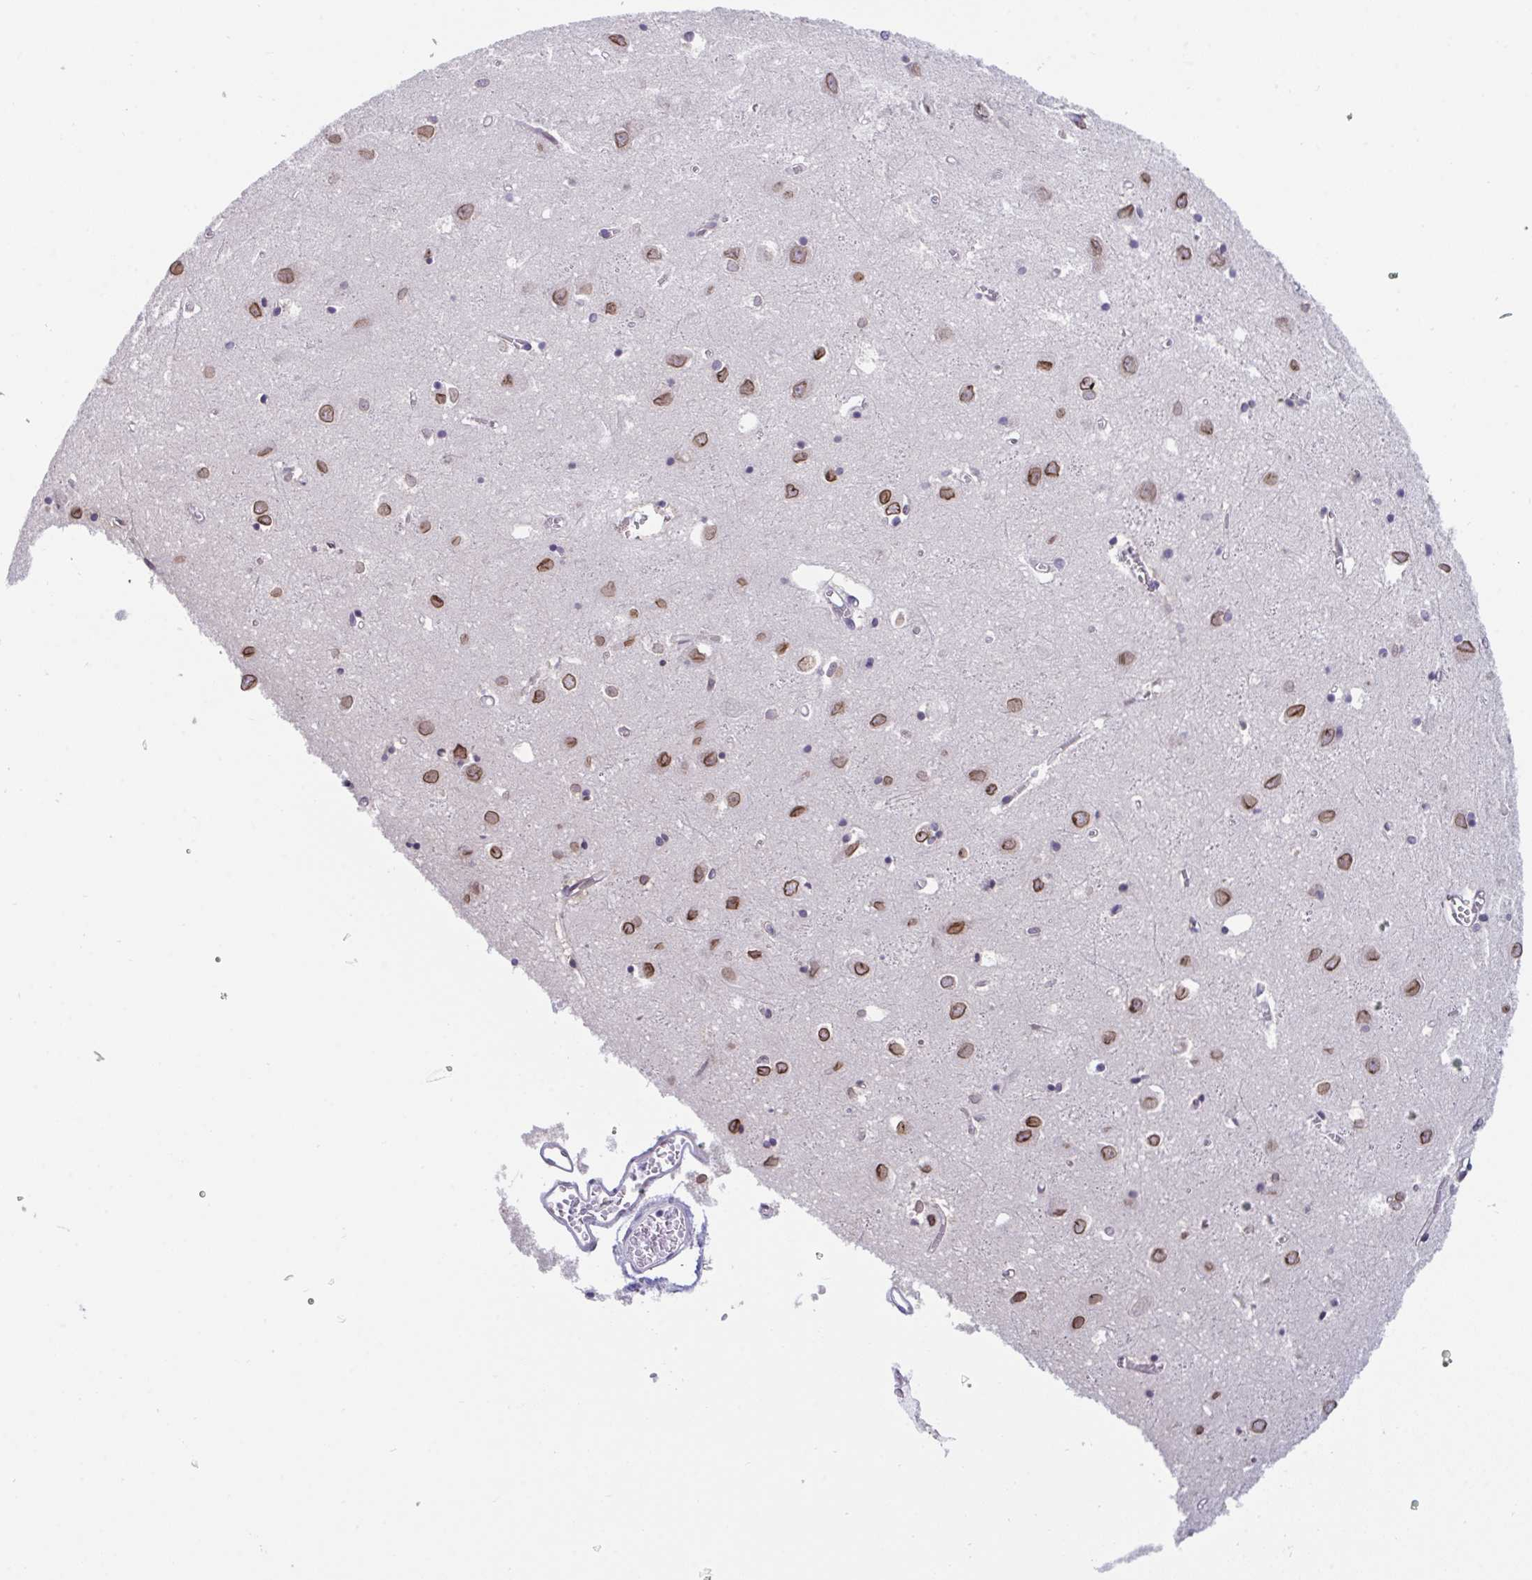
{"staining": {"intensity": "negative", "quantity": "none", "location": "none"}, "tissue": "cerebral cortex", "cell_type": "Endothelial cells", "image_type": "normal", "snomed": [{"axis": "morphology", "description": "Normal tissue, NOS"}, {"axis": "topography", "description": "Cerebral cortex"}], "caption": "Immunohistochemical staining of benign human cerebral cortex reveals no significant staining in endothelial cells. Nuclei are stained in blue.", "gene": "BMAL2", "patient": {"sex": "male", "age": 70}}